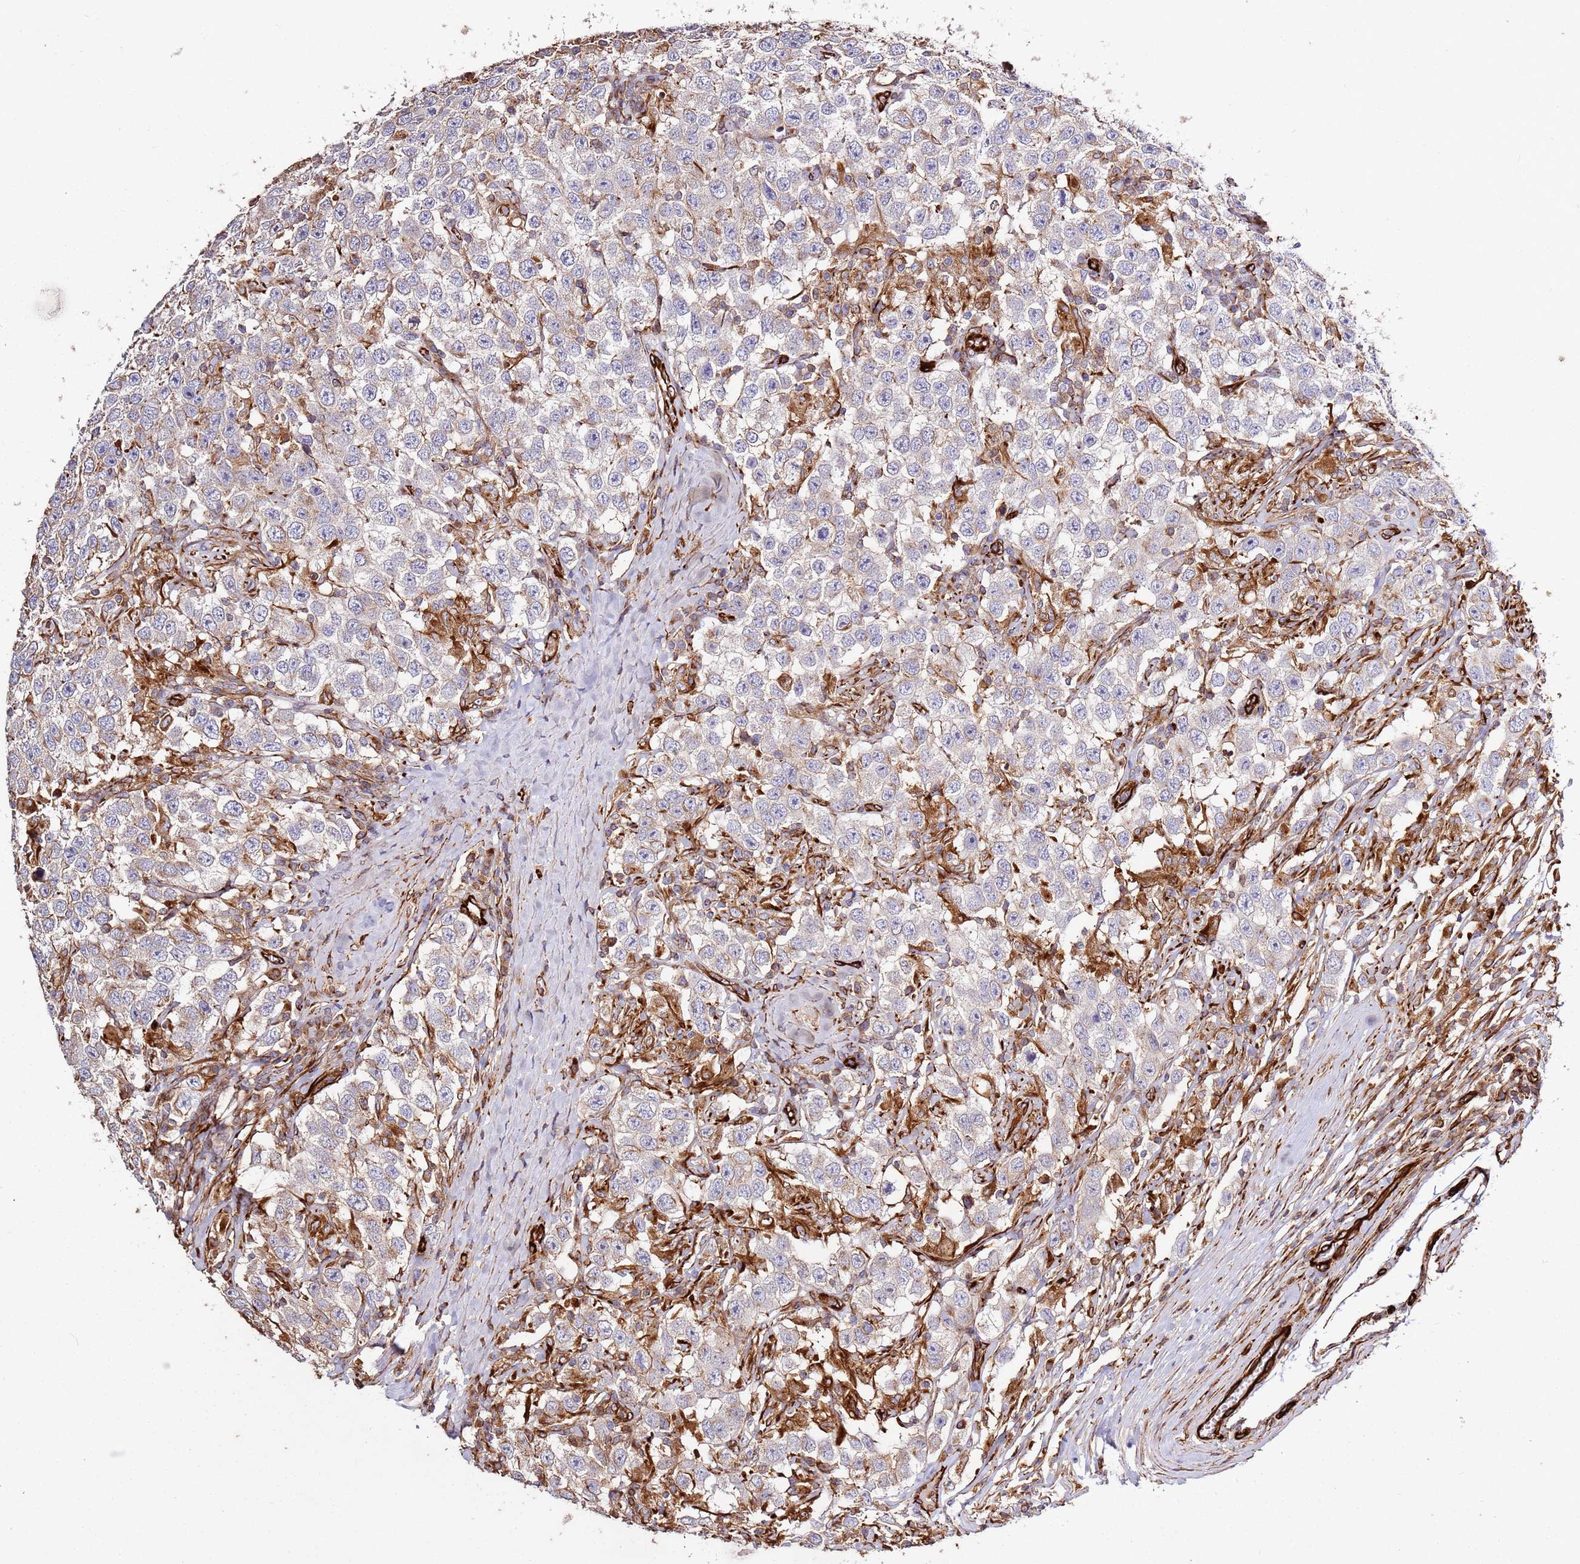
{"staining": {"intensity": "negative", "quantity": "none", "location": "none"}, "tissue": "testis cancer", "cell_type": "Tumor cells", "image_type": "cancer", "snomed": [{"axis": "morphology", "description": "Seminoma, NOS"}, {"axis": "topography", "description": "Testis"}], "caption": "An image of seminoma (testis) stained for a protein shows no brown staining in tumor cells. The staining is performed using DAB (3,3'-diaminobenzidine) brown chromogen with nuclei counter-stained in using hematoxylin.", "gene": "MRGPRE", "patient": {"sex": "male", "age": 41}}